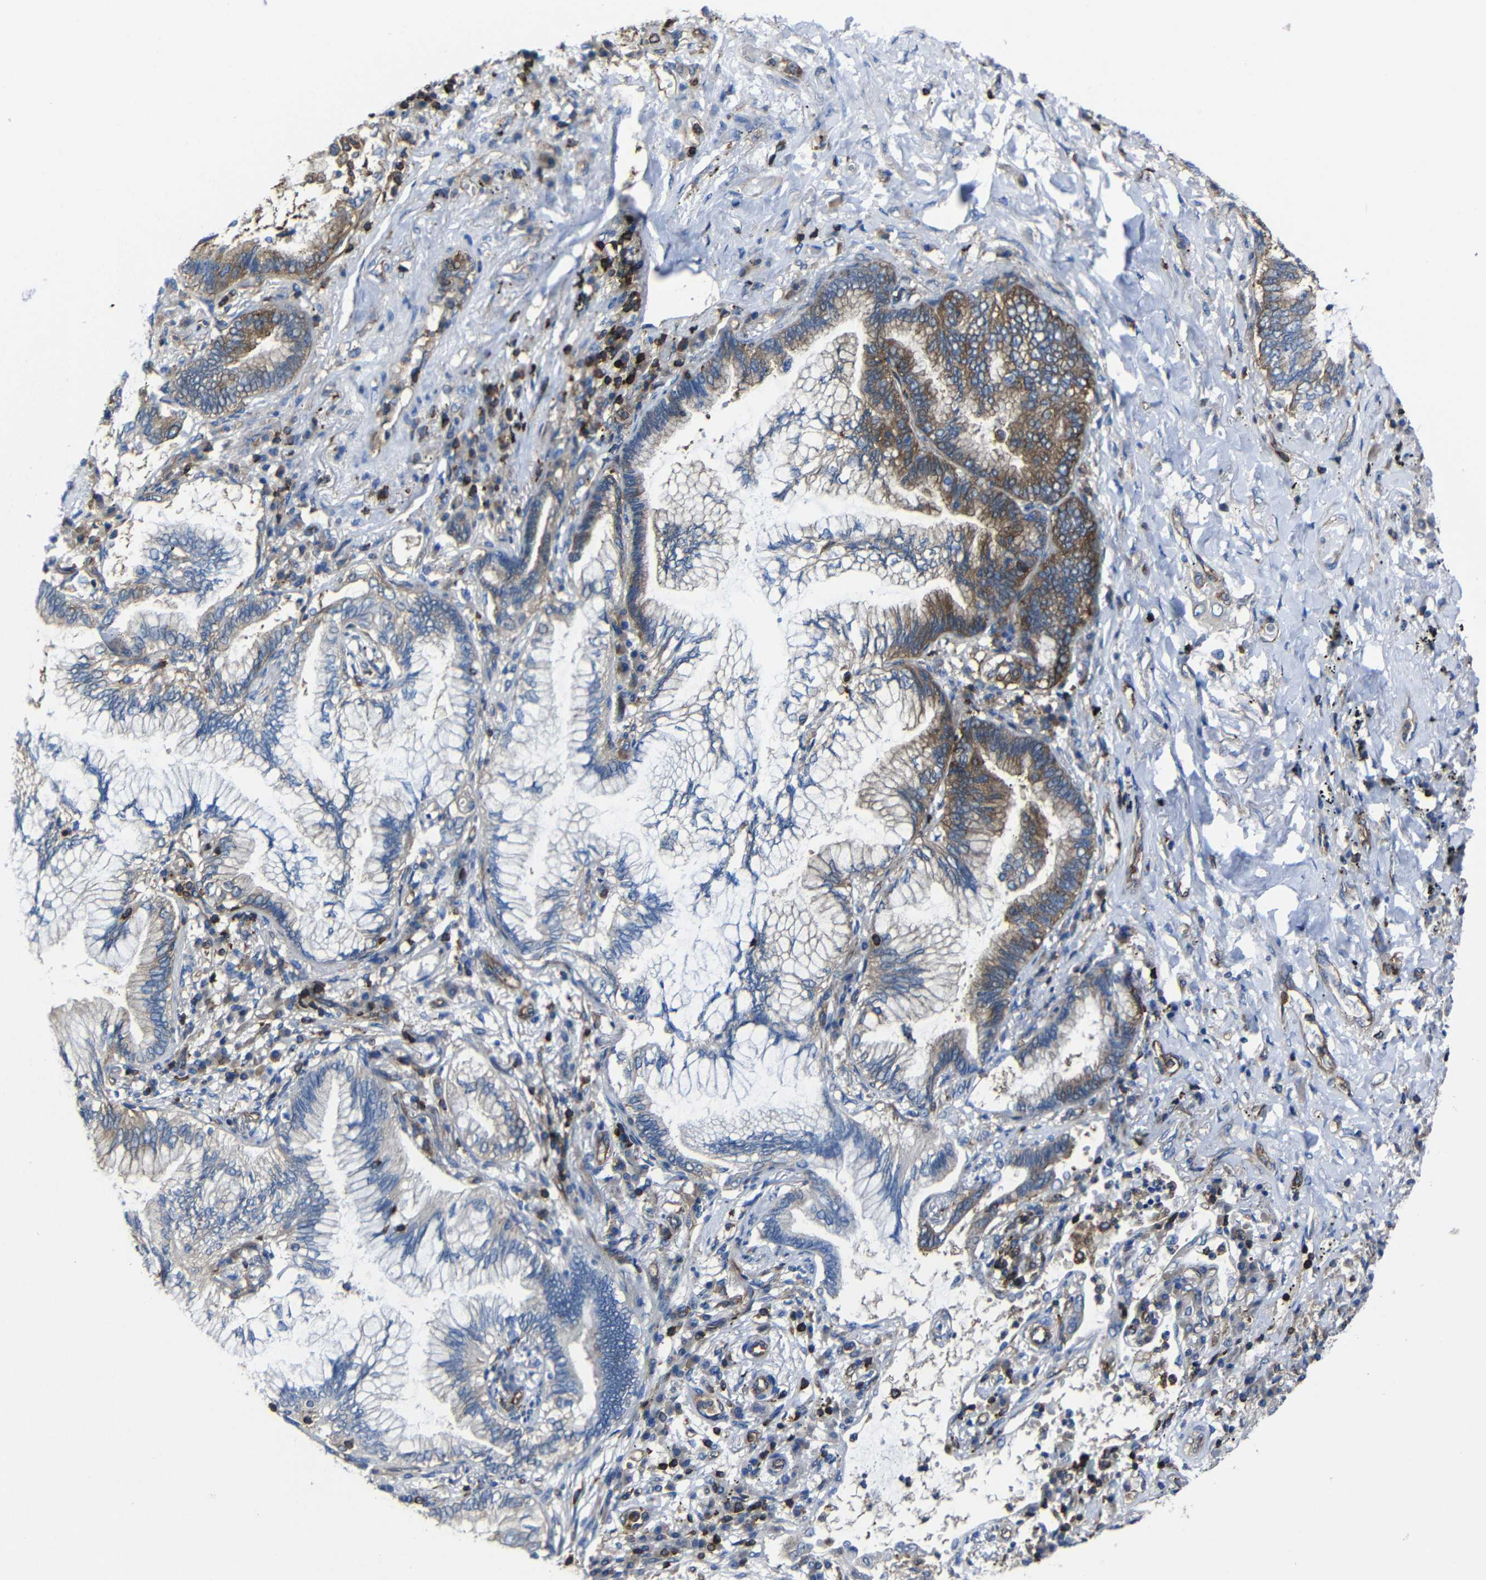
{"staining": {"intensity": "moderate", "quantity": "<25%", "location": "cytoplasmic/membranous"}, "tissue": "lung cancer", "cell_type": "Tumor cells", "image_type": "cancer", "snomed": [{"axis": "morphology", "description": "Normal tissue, NOS"}, {"axis": "morphology", "description": "Adenocarcinoma, NOS"}, {"axis": "topography", "description": "Bronchus"}, {"axis": "topography", "description": "Lung"}], "caption": "Adenocarcinoma (lung) stained with DAB IHC displays low levels of moderate cytoplasmic/membranous staining in about <25% of tumor cells.", "gene": "ARHGEF1", "patient": {"sex": "female", "age": 70}}